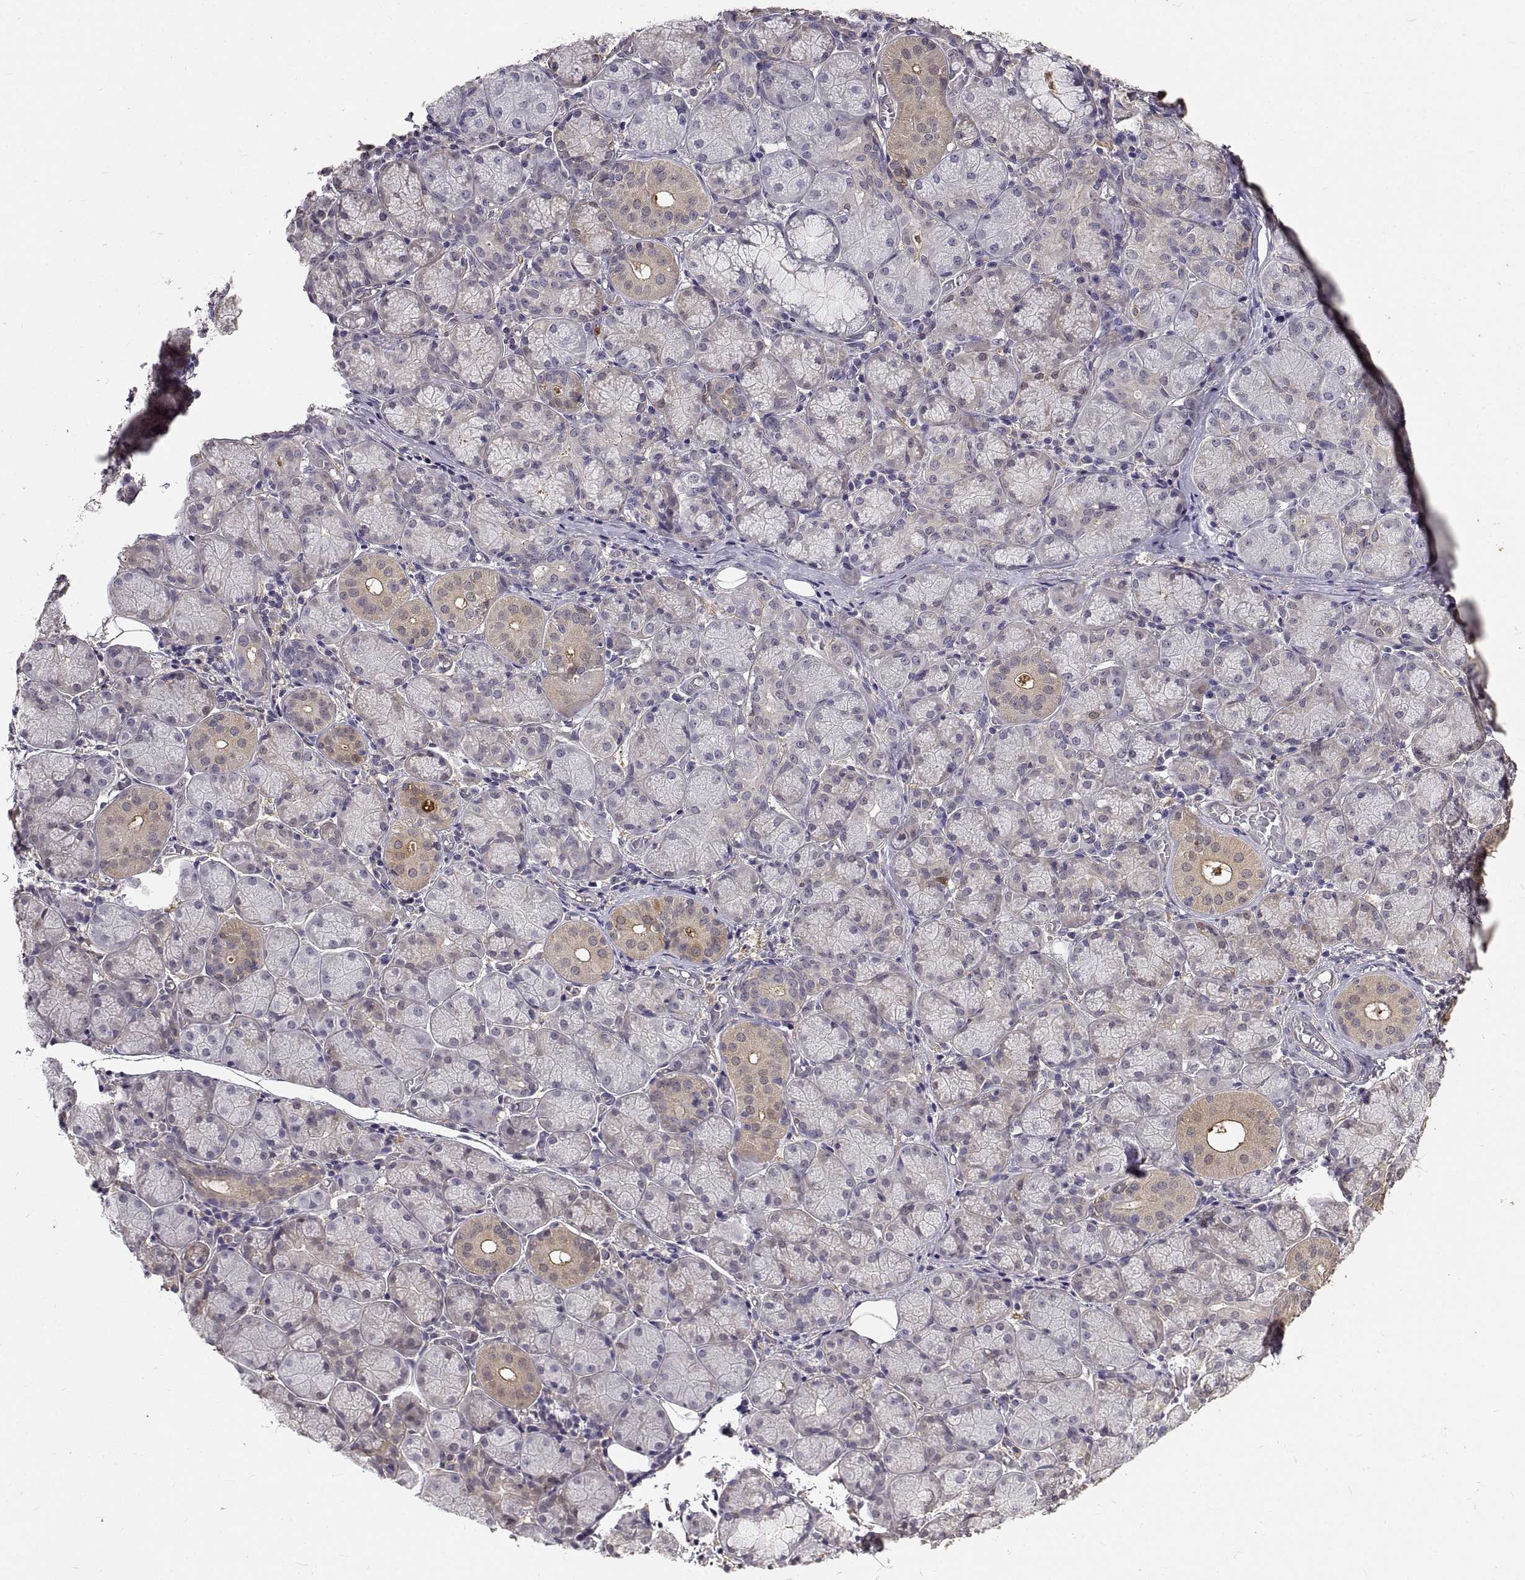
{"staining": {"intensity": "weak", "quantity": "<25%", "location": "cytoplasmic/membranous"}, "tissue": "salivary gland", "cell_type": "Glandular cells", "image_type": "normal", "snomed": [{"axis": "morphology", "description": "Normal tissue, NOS"}, {"axis": "topography", "description": "Salivary gland"}, {"axis": "topography", "description": "Peripheral nerve tissue"}], "caption": "Human salivary gland stained for a protein using immunohistochemistry shows no positivity in glandular cells.", "gene": "PEA15", "patient": {"sex": "female", "age": 24}}